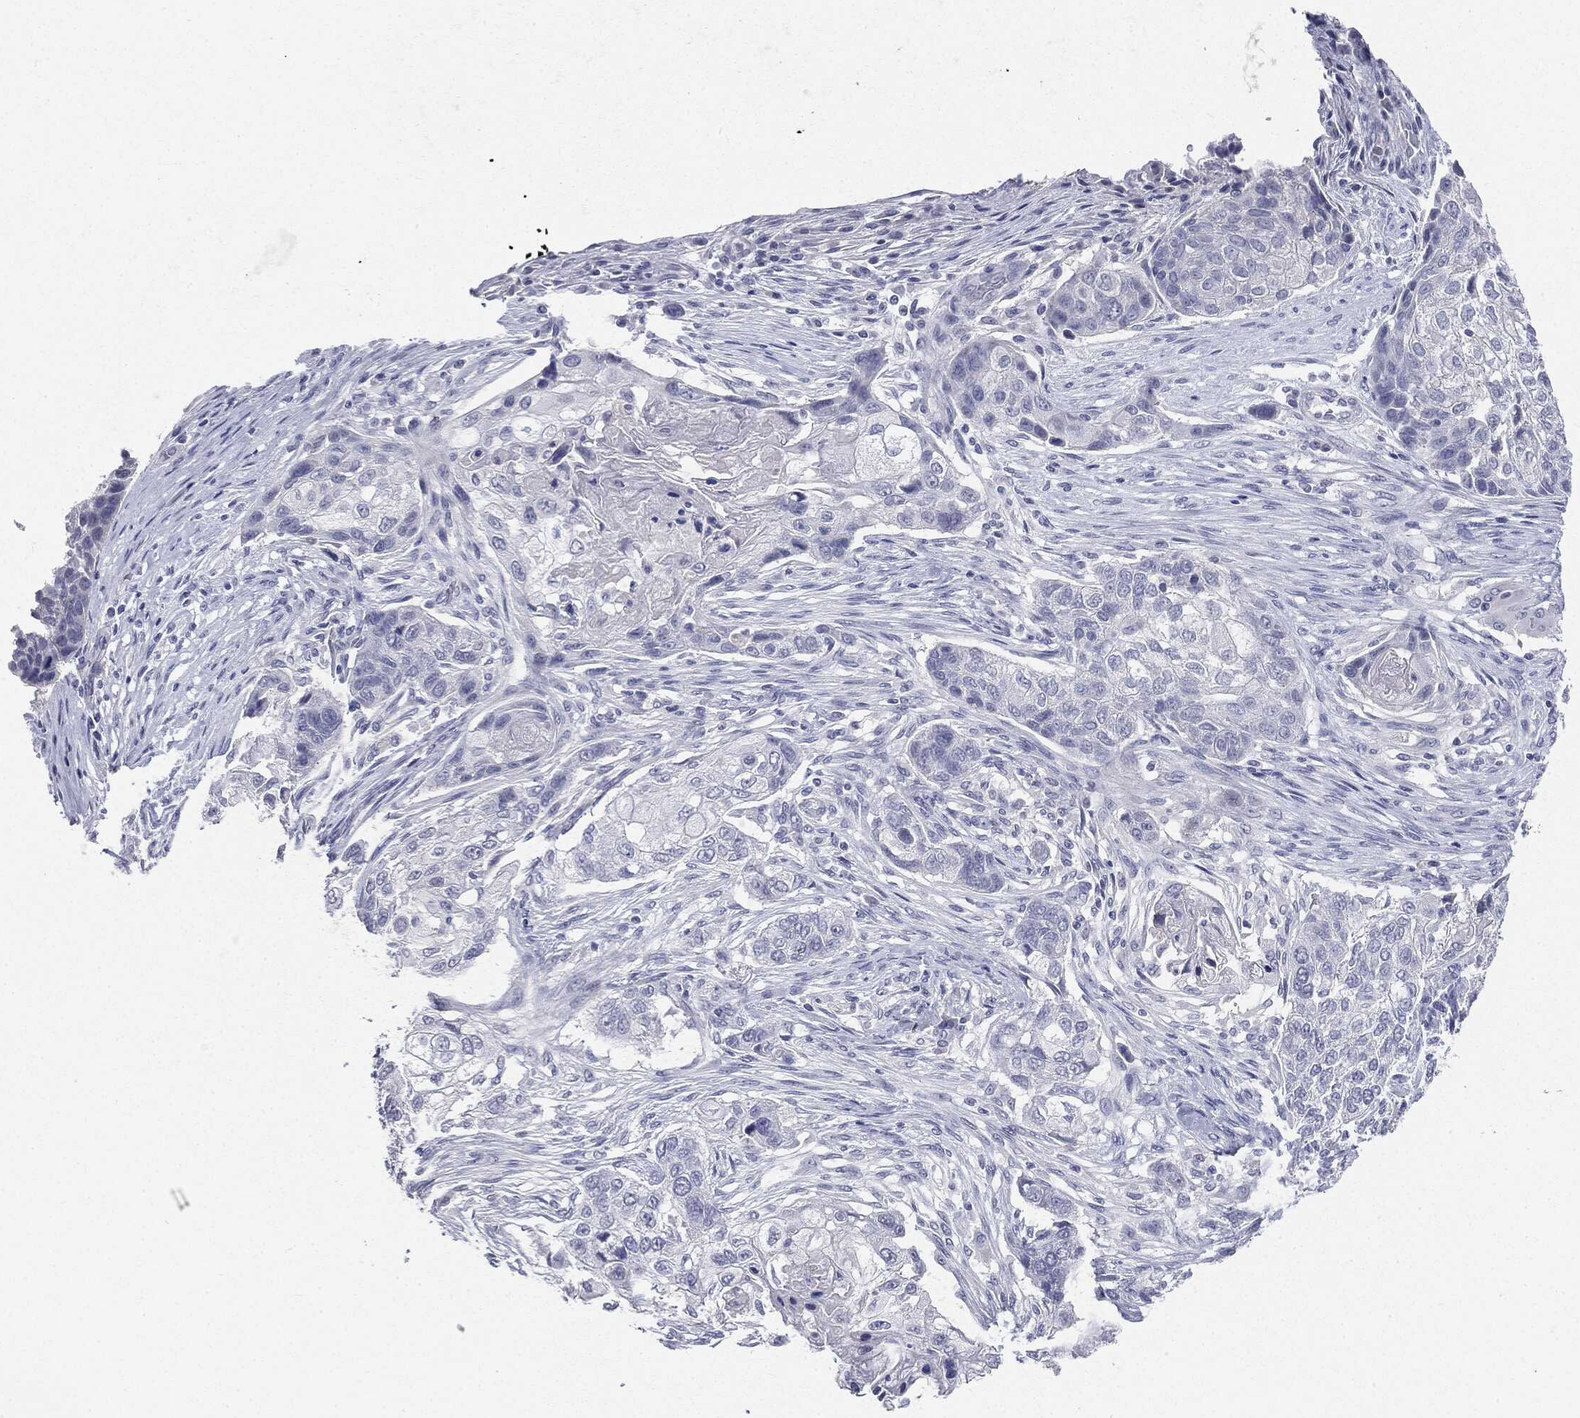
{"staining": {"intensity": "negative", "quantity": "none", "location": "none"}, "tissue": "lung cancer", "cell_type": "Tumor cells", "image_type": "cancer", "snomed": [{"axis": "morphology", "description": "Normal tissue, NOS"}, {"axis": "morphology", "description": "Squamous cell carcinoma, NOS"}, {"axis": "topography", "description": "Bronchus"}, {"axis": "topography", "description": "Lung"}], "caption": "This image is of lung cancer stained with immunohistochemistry to label a protein in brown with the nuclei are counter-stained blue. There is no expression in tumor cells.", "gene": "CGB1", "patient": {"sex": "male", "age": 69}}